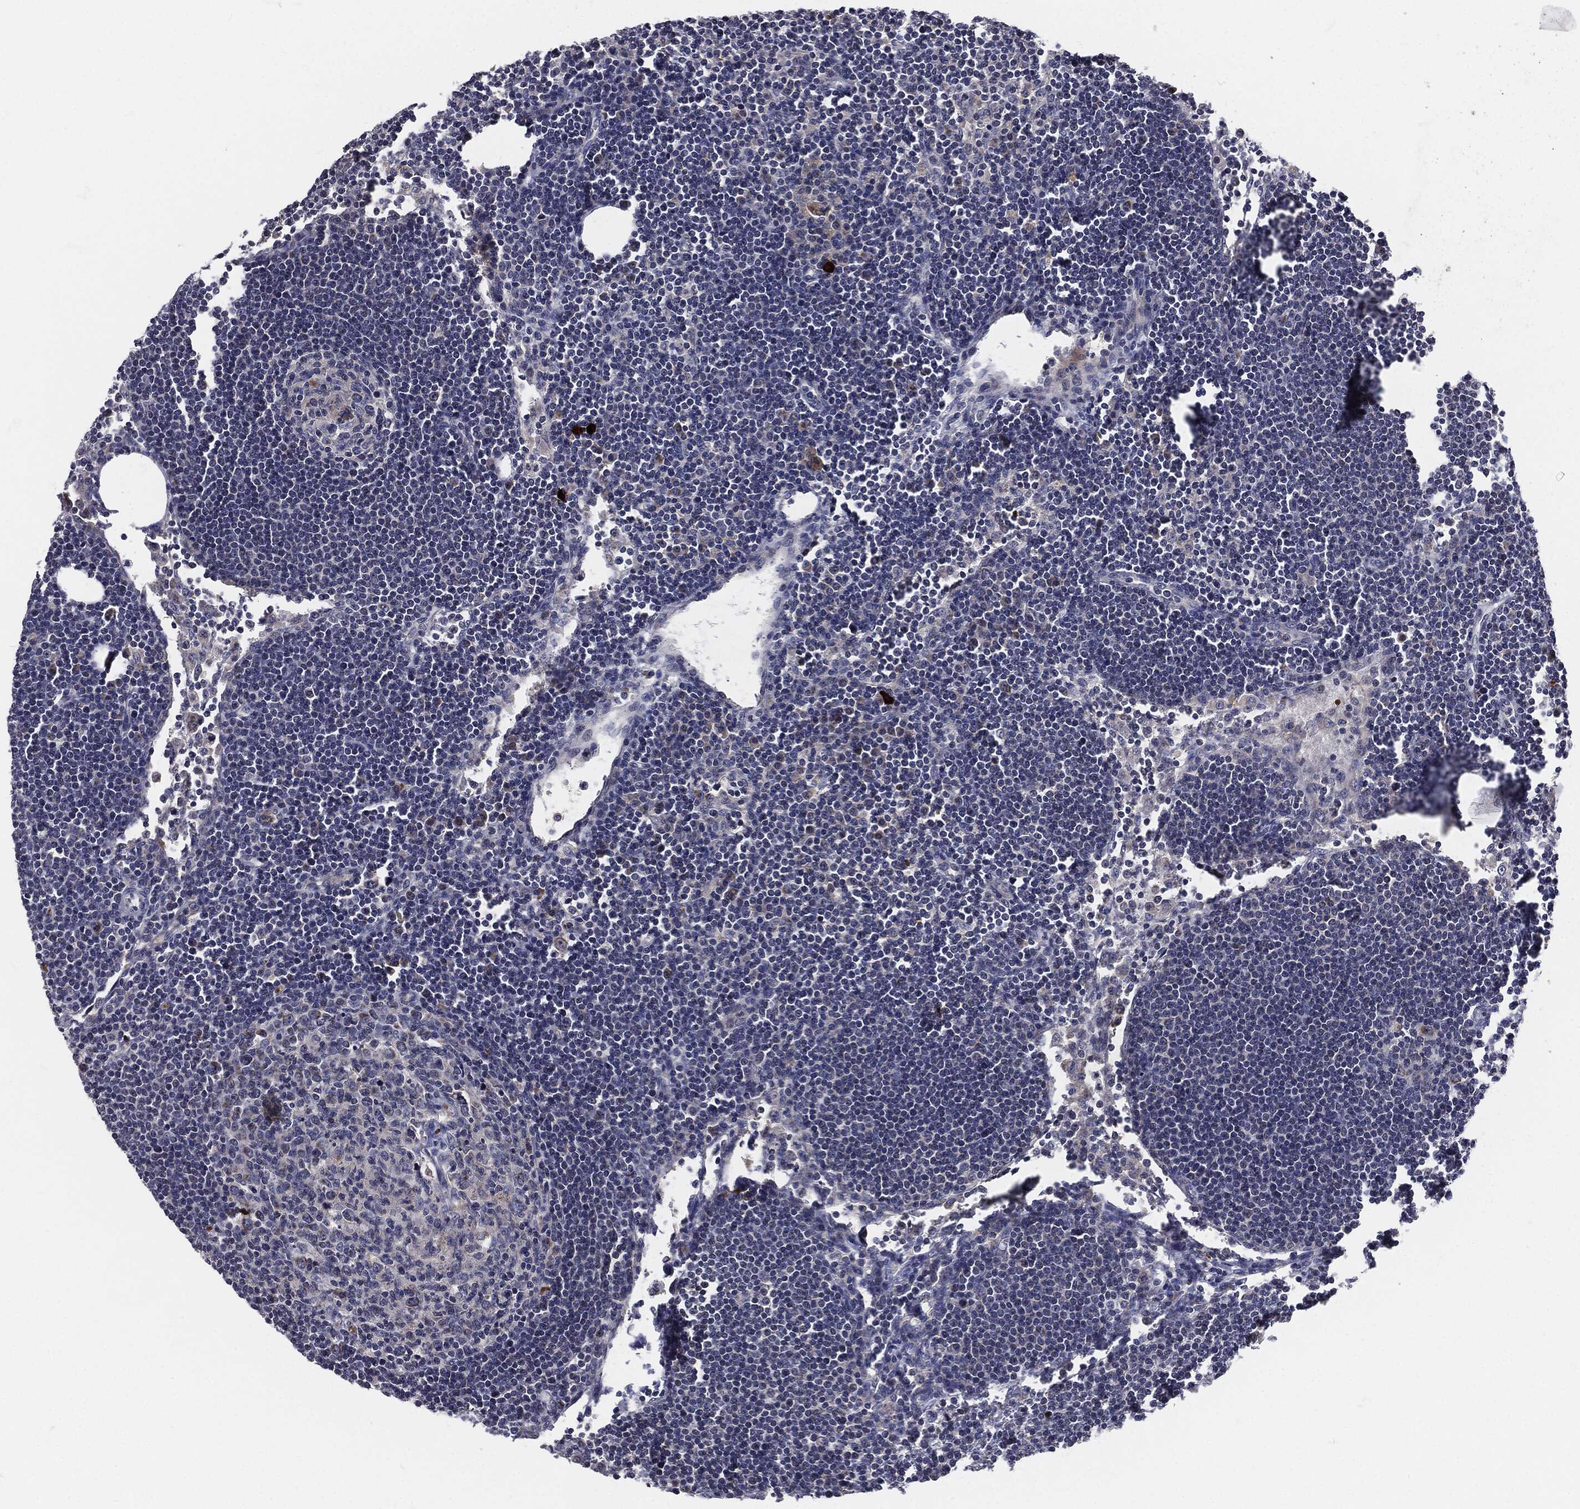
{"staining": {"intensity": "negative", "quantity": "none", "location": "none"}, "tissue": "lymph node", "cell_type": "Germinal center cells", "image_type": "normal", "snomed": [{"axis": "morphology", "description": "Normal tissue, NOS"}, {"axis": "topography", "description": "Lymph node"}], "caption": "Immunohistochemistry (IHC) of benign human lymph node shows no staining in germinal center cells.", "gene": "SIGLEC9", "patient": {"sex": "female", "age": 67}}